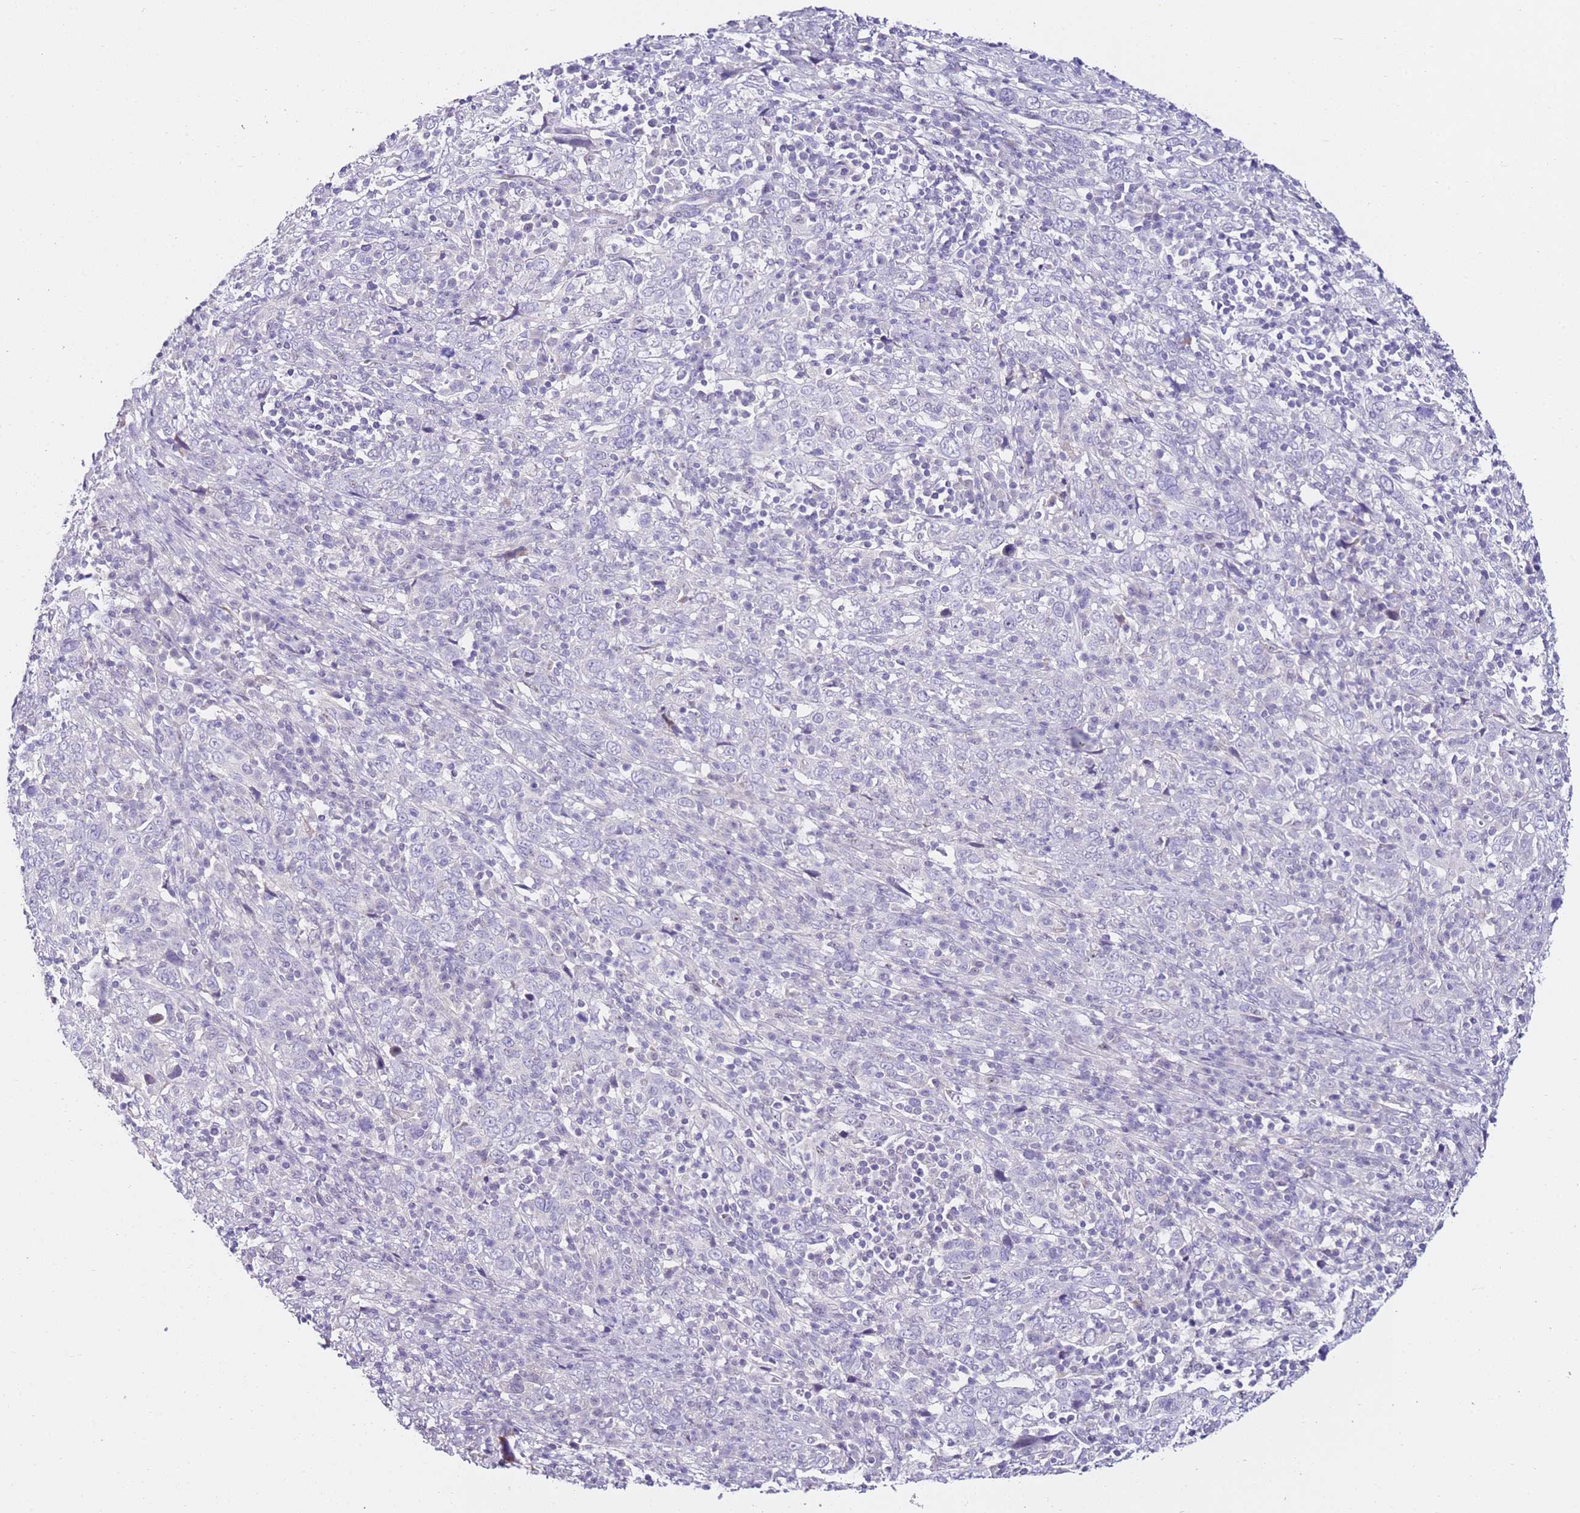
{"staining": {"intensity": "negative", "quantity": "none", "location": "none"}, "tissue": "cervical cancer", "cell_type": "Tumor cells", "image_type": "cancer", "snomed": [{"axis": "morphology", "description": "Squamous cell carcinoma, NOS"}, {"axis": "topography", "description": "Cervix"}], "caption": "DAB immunohistochemical staining of human squamous cell carcinoma (cervical) demonstrates no significant positivity in tumor cells. The staining is performed using DAB (3,3'-diaminobenzidine) brown chromogen with nuclei counter-stained in using hematoxylin.", "gene": "HGD", "patient": {"sex": "female", "age": 46}}